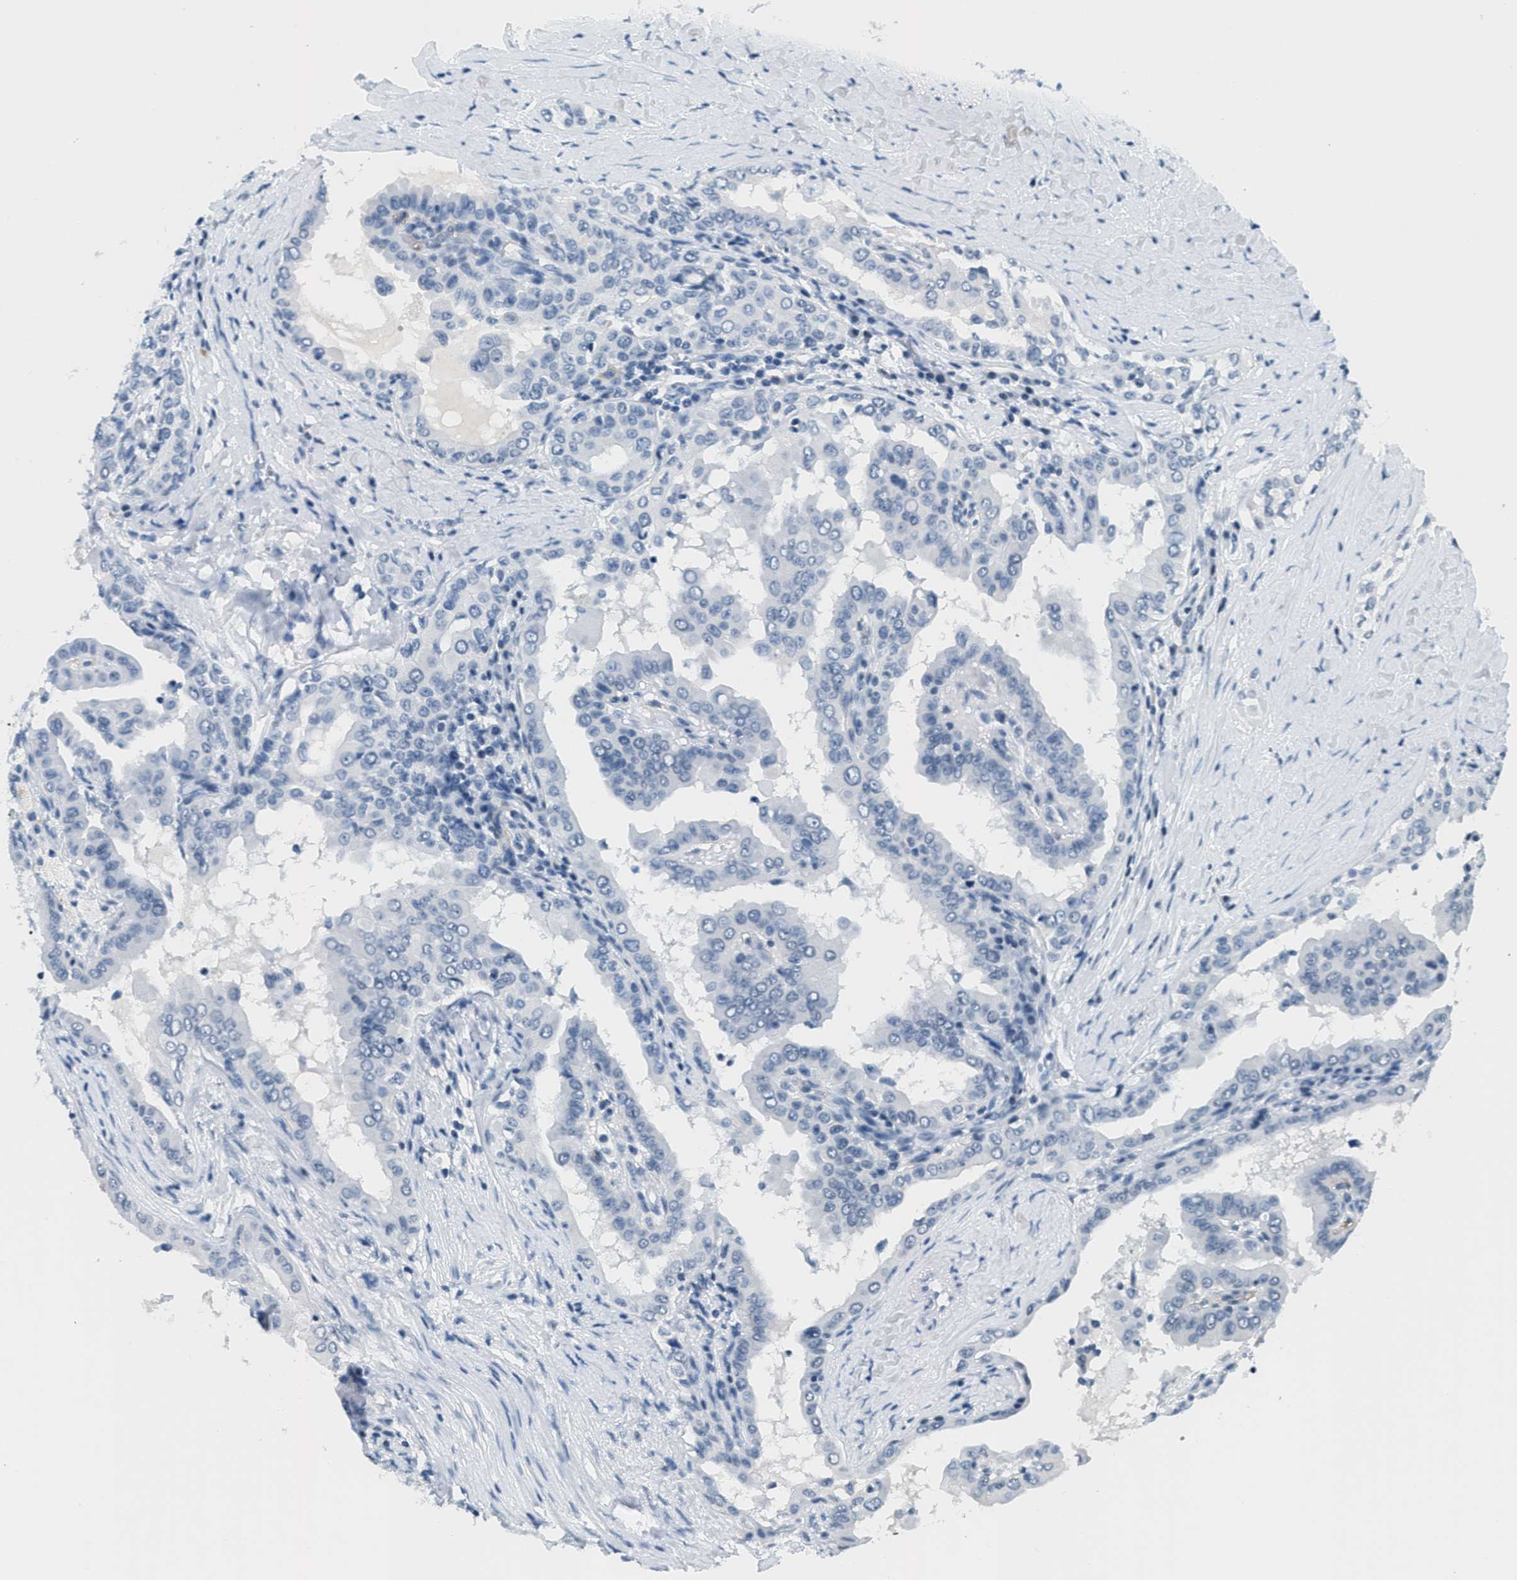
{"staining": {"intensity": "negative", "quantity": "none", "location": "none"}, "tissue": "thyroid cancer", "cell_type": "Tumor cells", "image_type": "cancer", "snomed": [{"axis": "morphology", "description": "Papillary adenocarcinoma, NOS"}, {"axis": "topography", "description": "Thyroid gland"}], "caption": "Tumor cells show no significant expression in thyroid papillary adenocarcinoma.", "gene": "CA4", "patient": {"sex": "male", "age": 33}}